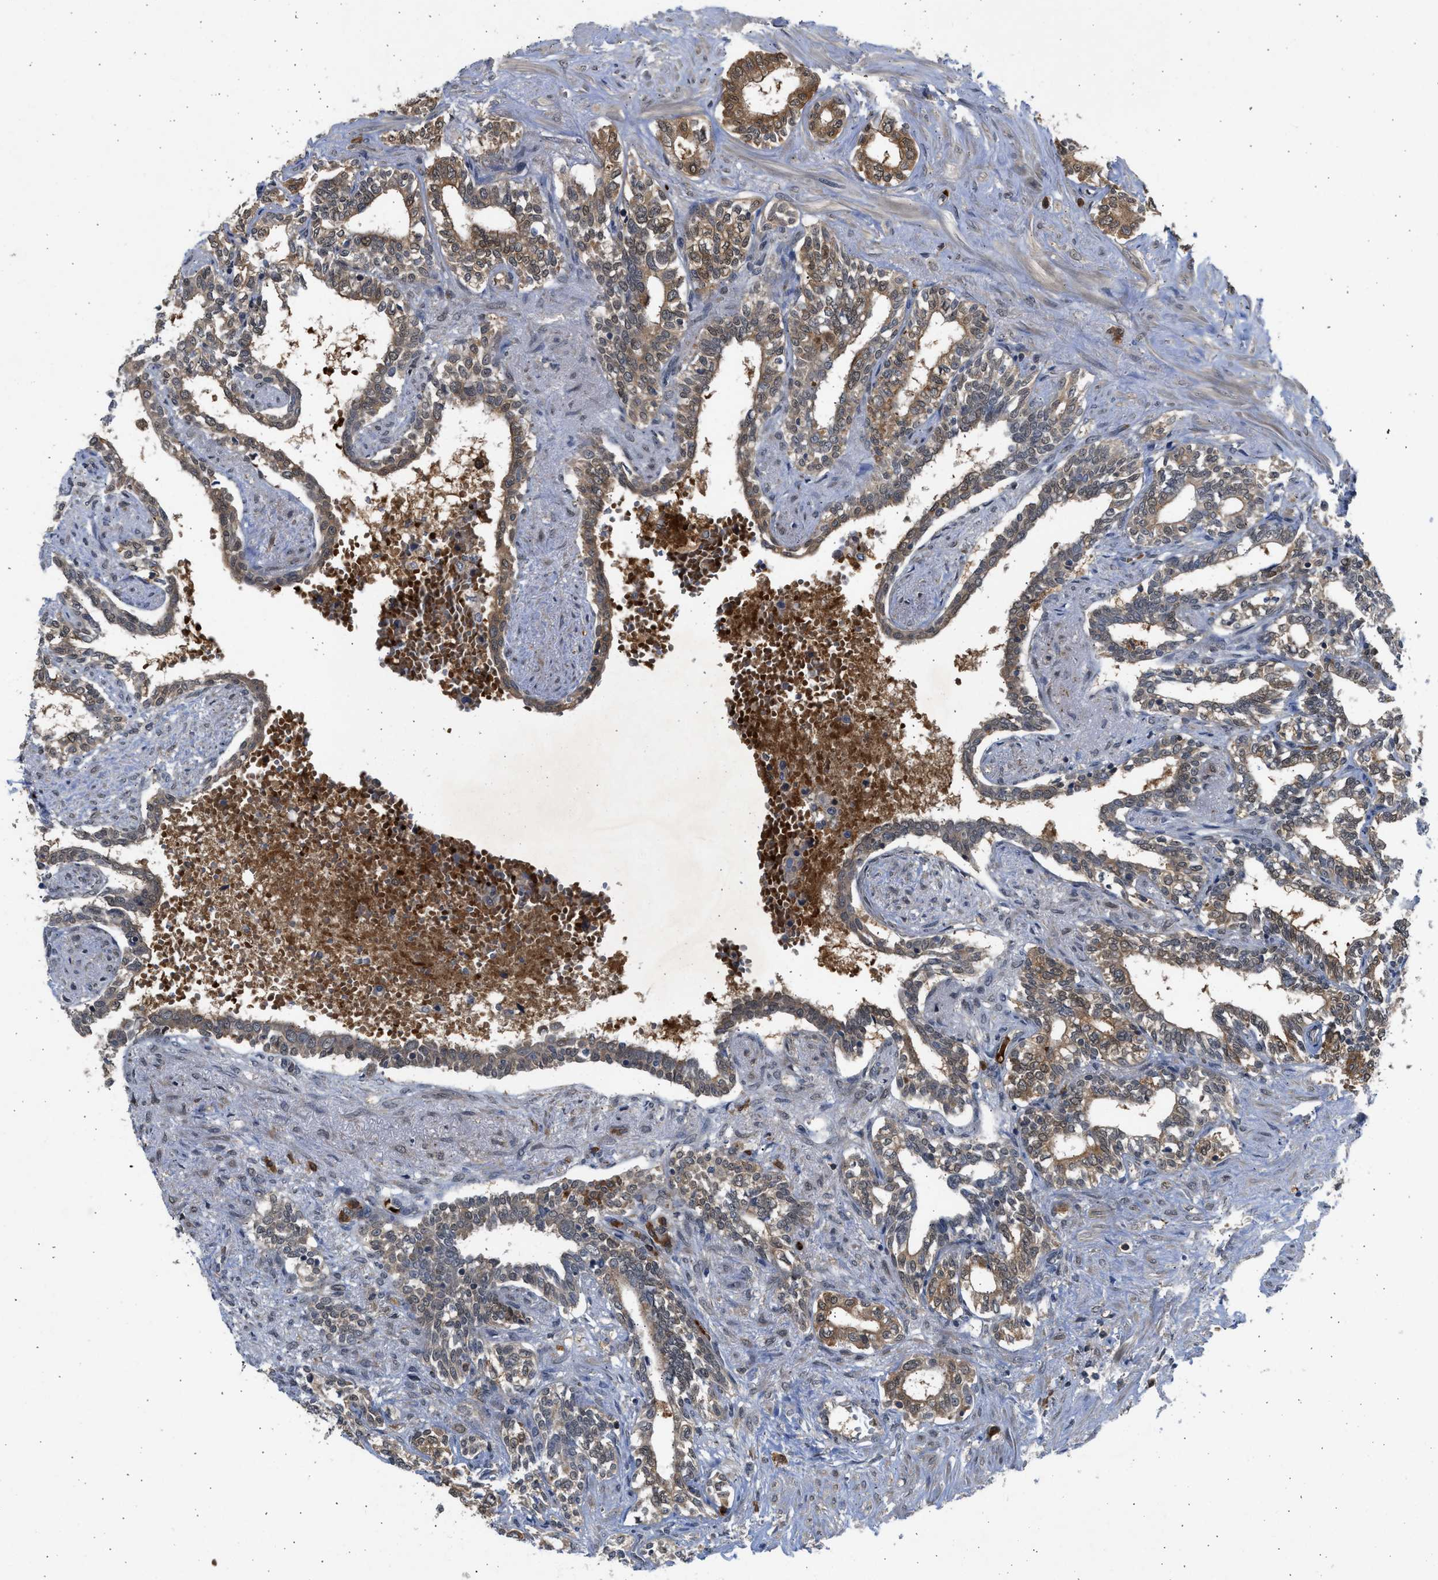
{"staining": {"intensity": "moderate", "quantity": ">75%", "location": "cytoplasmic/membranous"}, "tissue": "seminal vesicle", "cell_type": "Glandular cells", "image_type": "normal", "snomed": [{"axis": "morphology", "description": "Normal tissue, NOS"}, {"axis": "morphology", "description": "Adenocarcinoma, High grade"}, {"axis": "topography", "description": "Prostate"}, {"axis": "topography", "description": "Seminal veicle"}], "caption": "The histopathology image shows immunohistochemical staining of normal seminal vesicle. There is moderate cytoplasmic/membranous expression is seen in about >75% of glandular cells.", "gene": "MAPK7", "patient": {"sex": "male", "age": 55}}